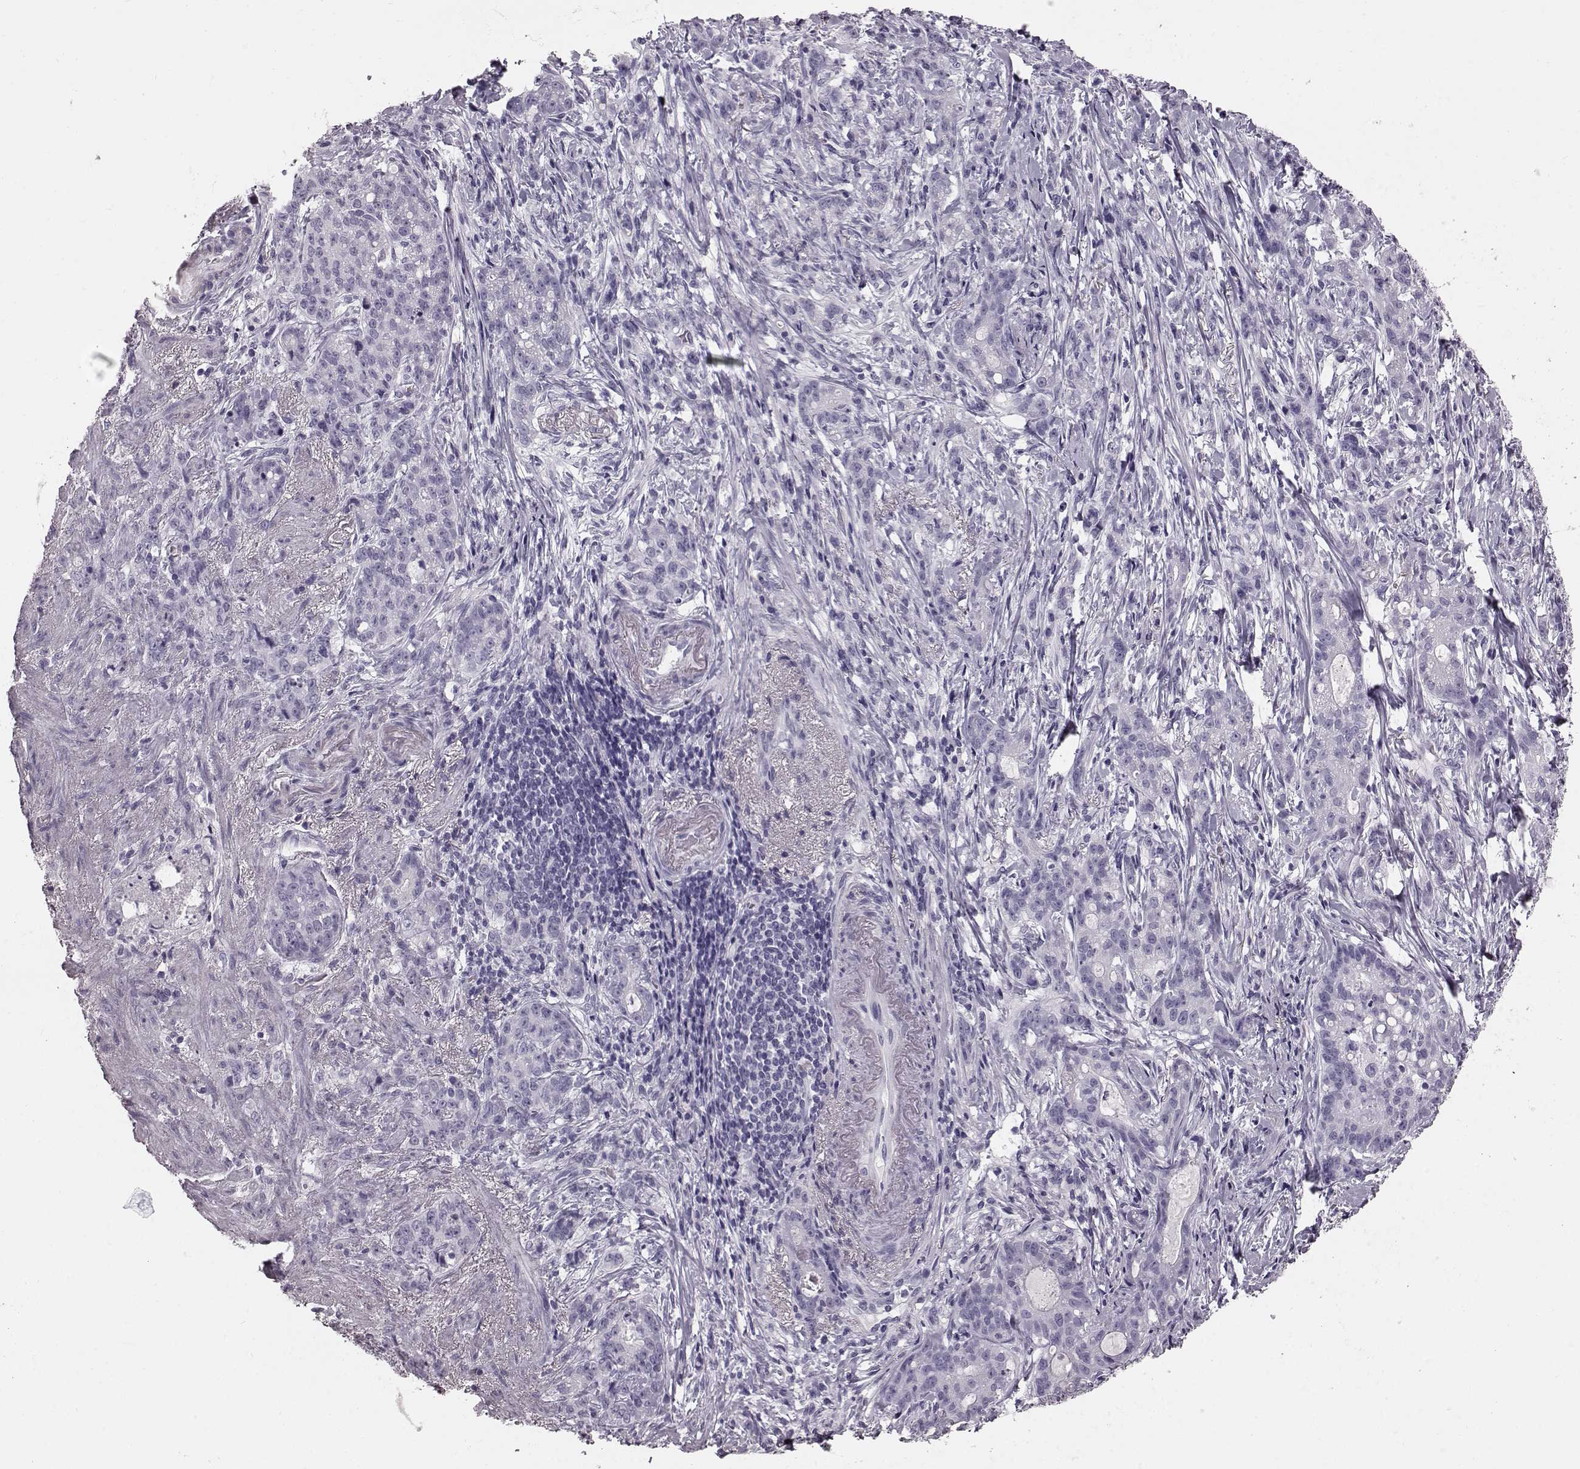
{"staining": {"intensity": "negative", "quantity": "none", "location": "none"}, "tissue": "stomach cancer", "cell_type": "Tumor cells", "image_type": "cancer", "snomed": [{"axis": "morphology", "description": "Adenocarcinoma, NOS"}, {"axis": "topography", "description": "Stomach, lower"}], "caption": "High magnification brightfield microscopy of stomach cancer (adenocarcinoma) stained with DAB (3,3'-diaminobenzidine) (brown) and counterstained with hematoxylin (blue): tumor cells show no significant staining.", "gene": "TCHHL1", "patient": {"sex": "male", "age": 88}}